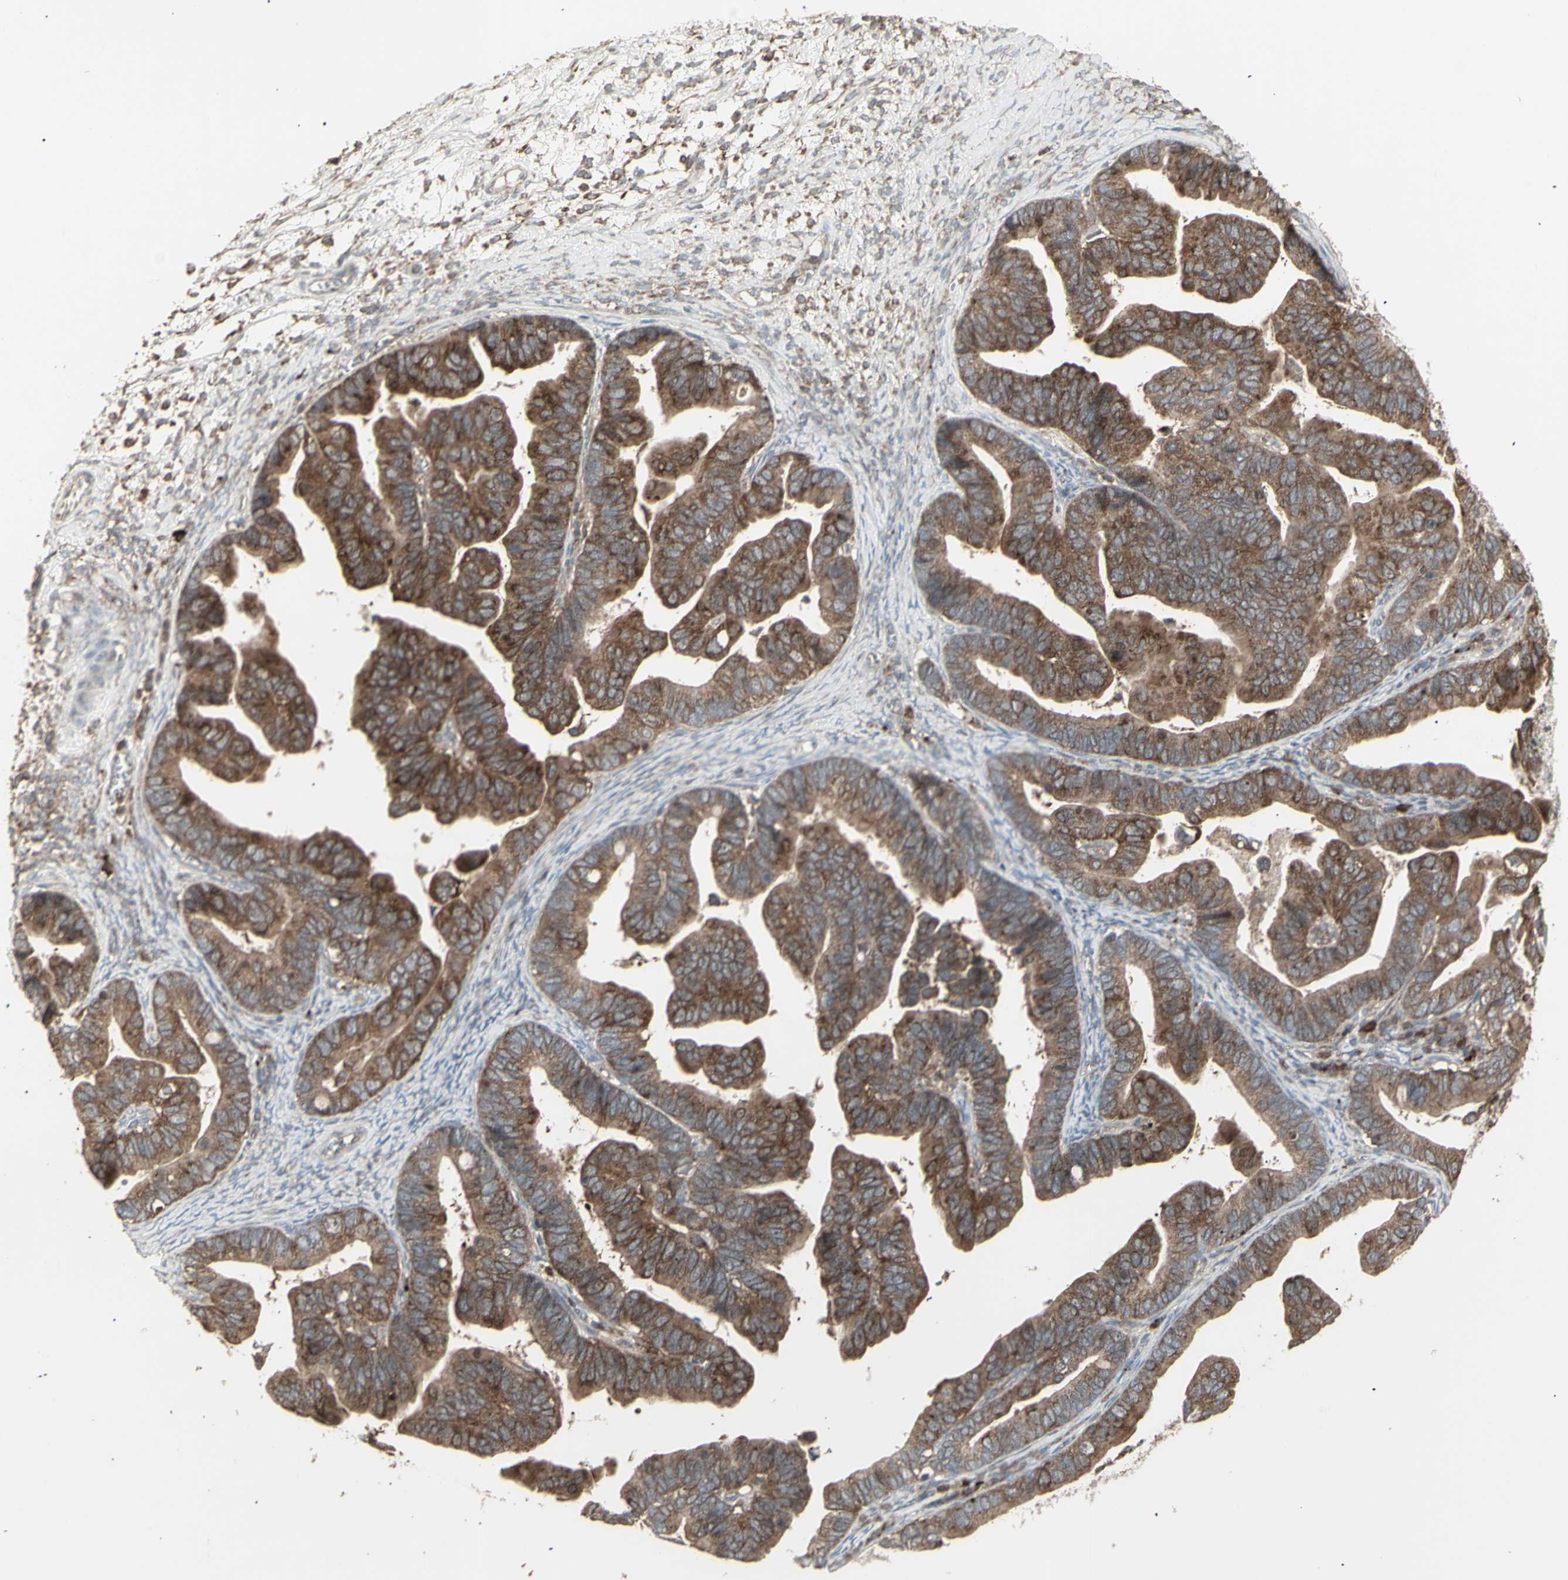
{"staining": {"intensity": "moderate", "quantity": ">75%", "location": "cytoplasmic/membranous"}, "tissue": "ovarian cancer", "cell_type": "Tumor cells", "image_type": "cancer", "snomed": [{"axis": "morphology", "description": "Cystadenocarcinoma, serous, NOS"}, {"axis": "topography", "description": "Ovary"}], "caption": "Protein expression analysis of serous cystadenocarcinoma (ovarian) shows moderate cytoplasmic/membranous staining in approximately >75% of tumor cells.", "gene": "RNASEL", "patient": {"sex": "female", "age": 56}}